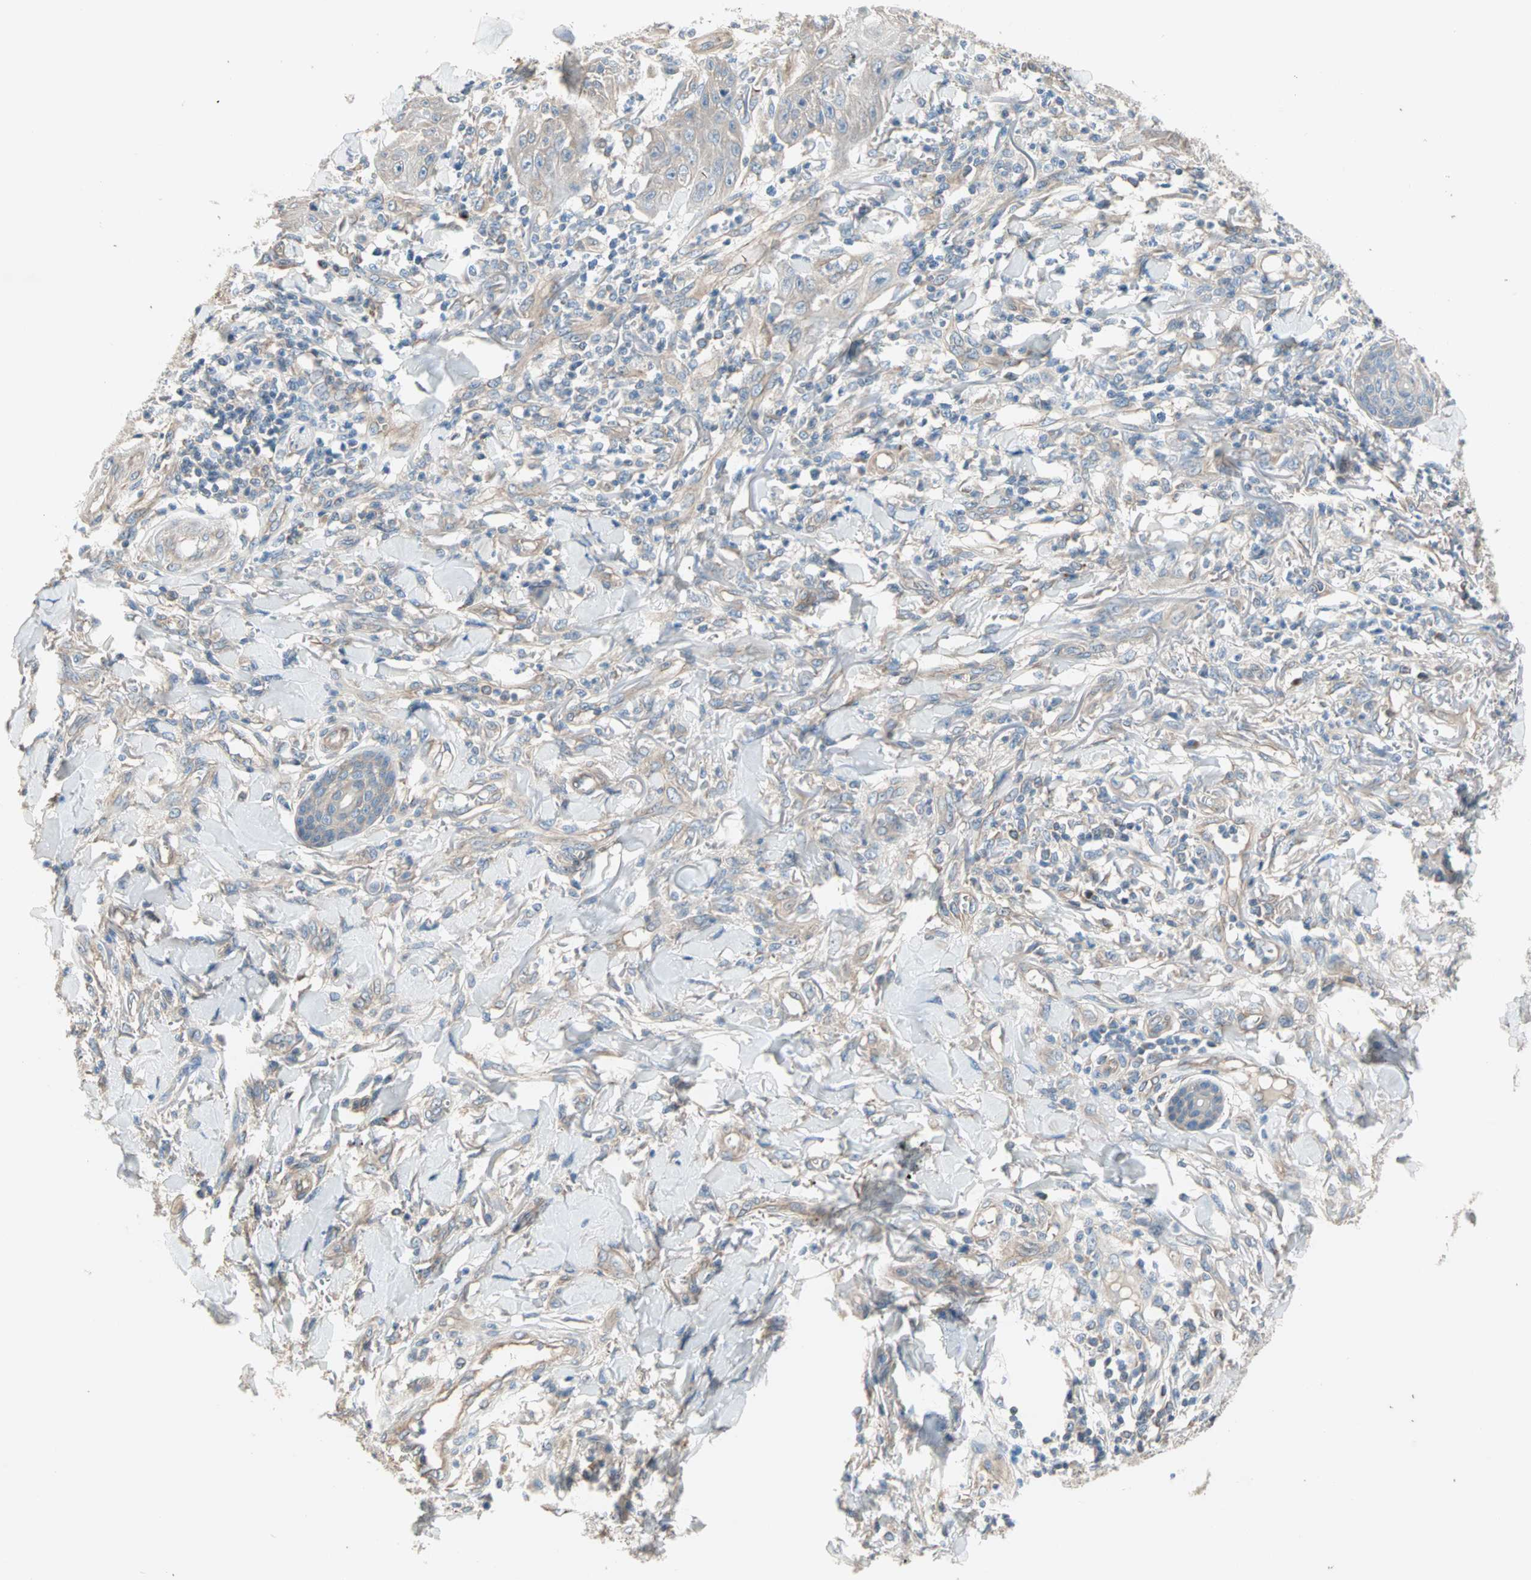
{"staining": {"intensity": "weak", "quantity": "<25%", "location": "cytoplasmic/membranous"}, "tissue": "skin cancer", "cell_type": "Tumor cells", "image_type": "cancer", "snomed": [{"axis": "morphology", "description": "Squamous cell carcinoma, NOS"}, {"axis": "topography", "description": "Skin"}], "caption": "IHC image of neoplastic tissue: human squamous cell carcinoma (skin) stained with DAB (3,3'-diaminobenzidine) reveals no significant protein expression in tumor cells.", "gene": "PDE8A", "patient": {"sex": "female", "age": 78}}